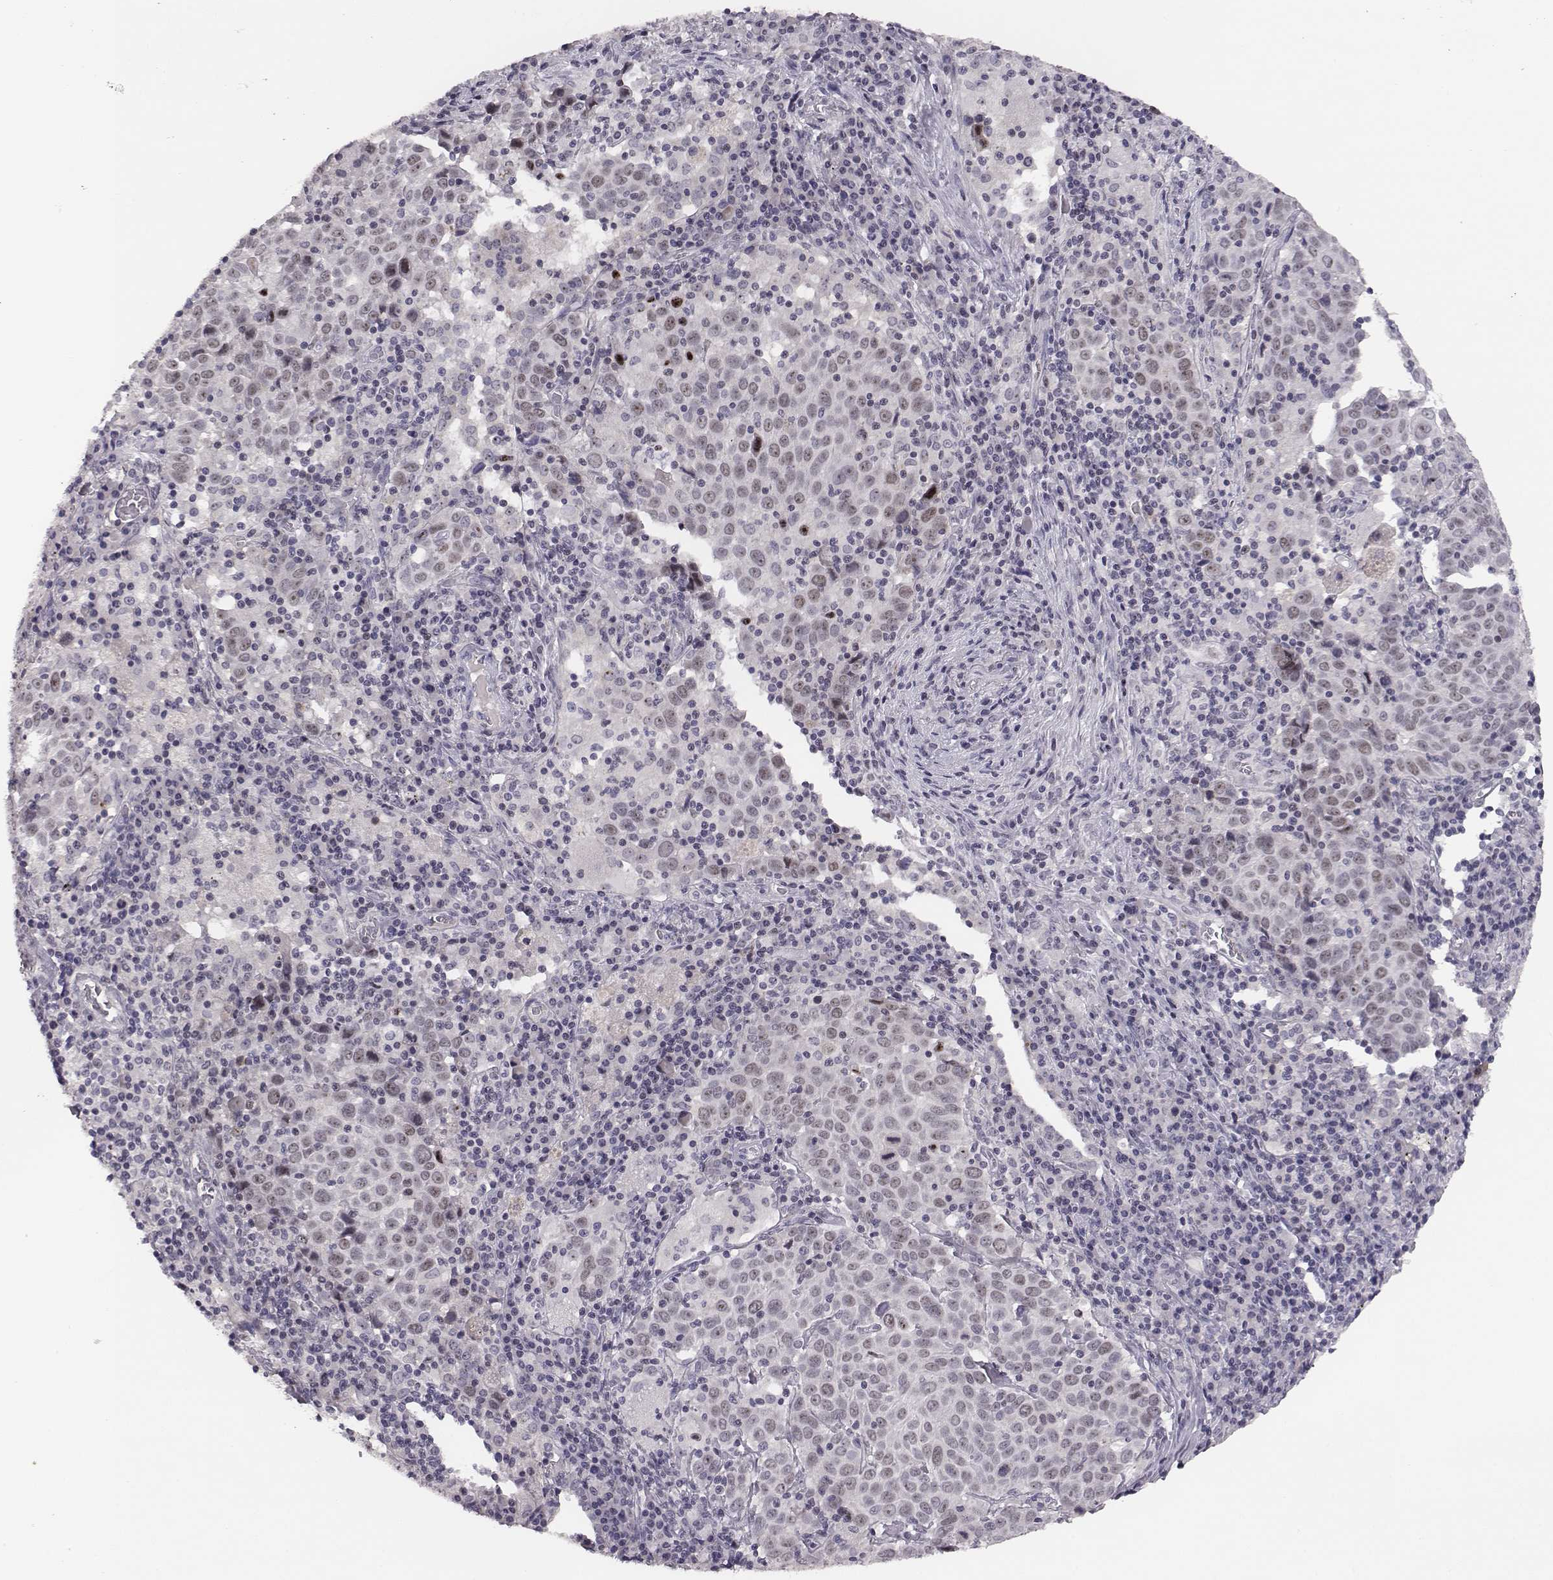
{"staining": {"intensity": "weak", "quantity": "<25%", "location": "nuclear"}, "tissue": "lung cancer", "cell_type": "Tumor cells", "image_type": "cancer", "snomed": [{"axis": "morphology", "description": "Squamous cell carcinoma, NOS"}, {"axis": "topography", "description": "Lung"}], "caption": "Photomicrograph shows no protein positivity in tumor cells of lung squamous cell carcinoma tissue.", "gene": "NIFK", "patient": {"sex": "male", "age": 57}}